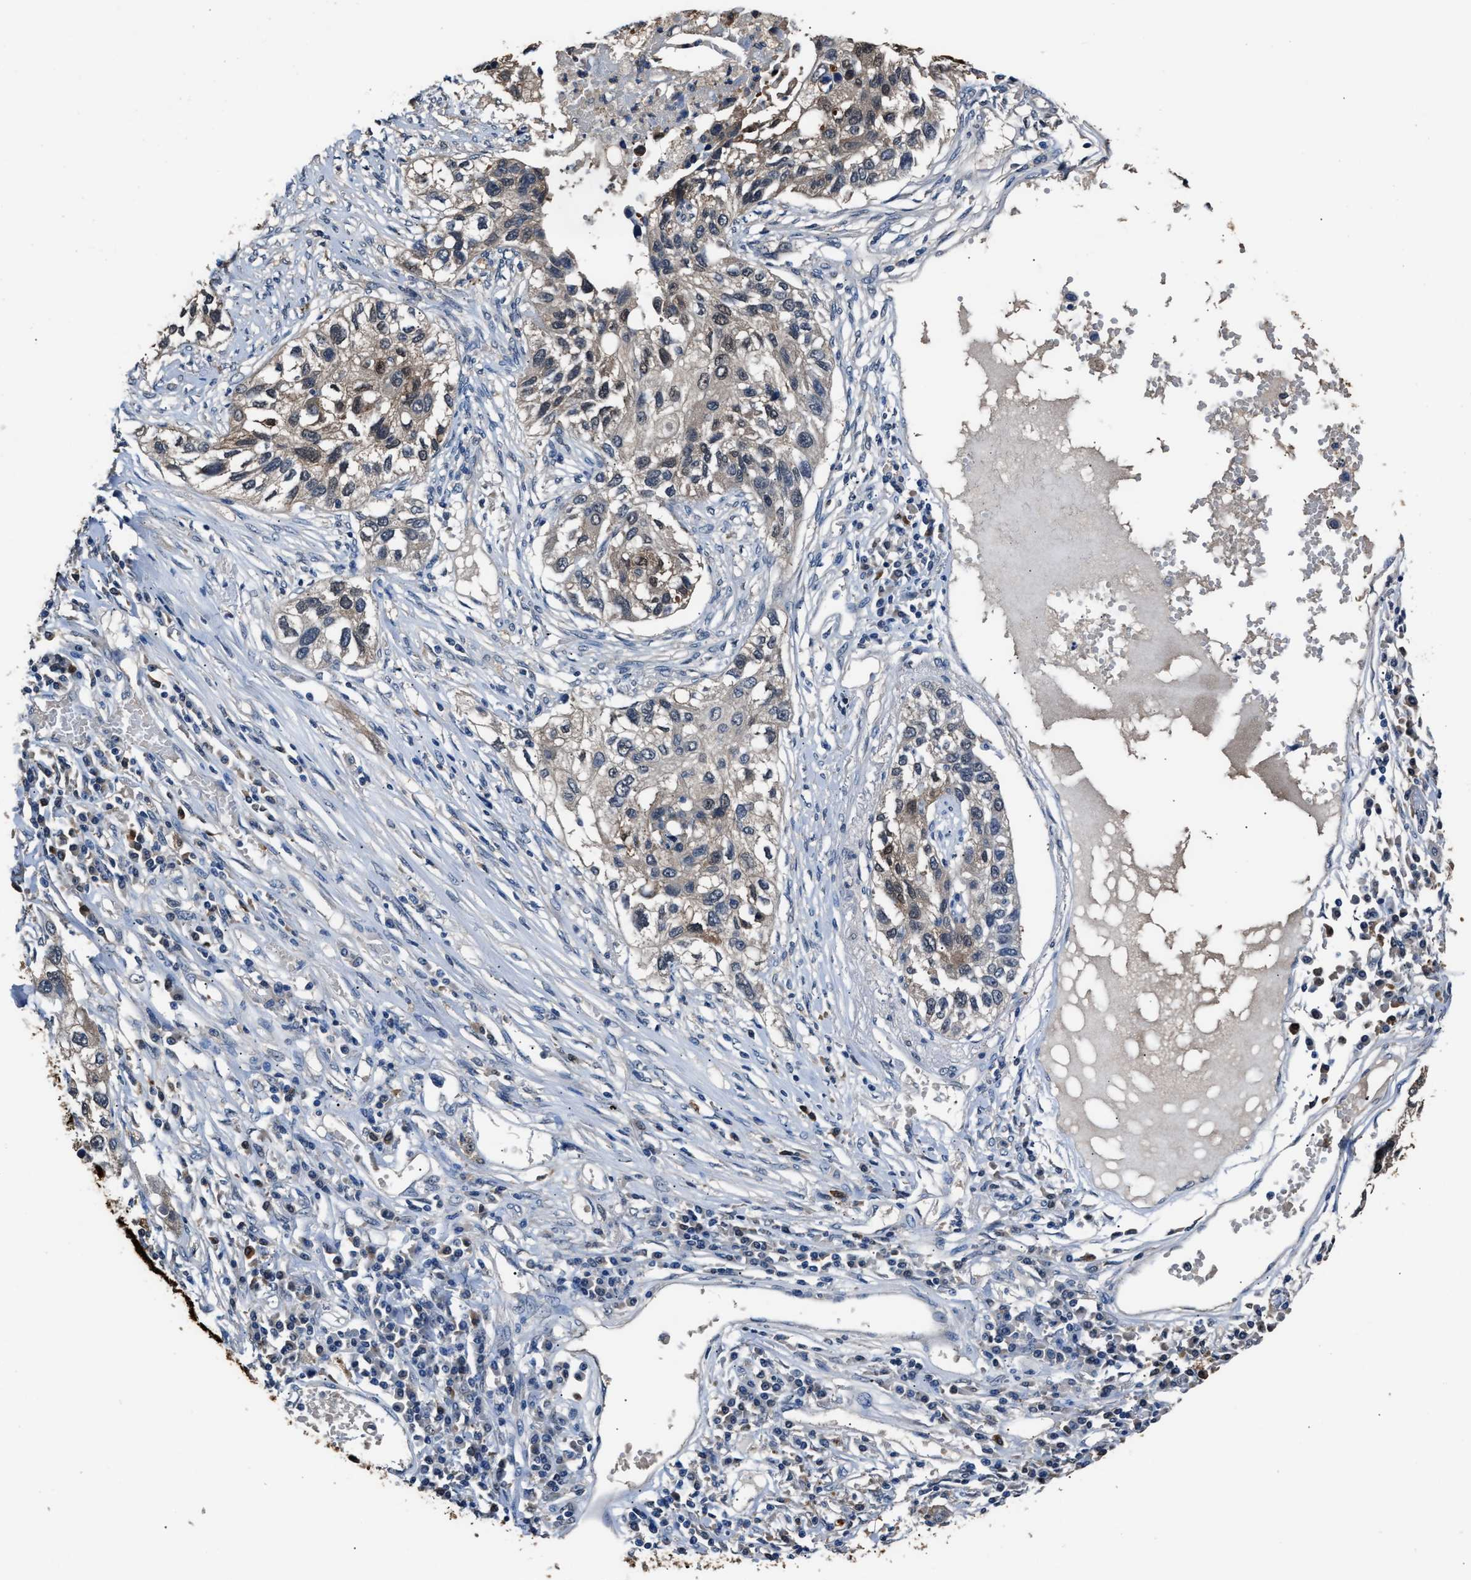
{"staining": {"intensity": "weak", "quantity": "25%-75%", "location": "cytoplasmic/membranous"}, "tissue": "lung cancer", "cell_type": "Tumor cells", "image_type": "cancer", "snomed": [{"axis": "morphology", "description": "Squamous cell carcinoma, NOS"}, {"axis": "topography", "description": "Lung"}], "caption": "Brown immunohistochemical staining in lung cancer shows weak cytoplasmic/membranous positivity in approximately 25%-75% of tumor cells. The staining was performed using DAB (3,3'-diaminobenzidine), with brown indicating positive protein expression. Nuclei are stained blue with hematoxylin.", "gene": "GSTP1", "patient": {"sex": "male", "age": 71}}